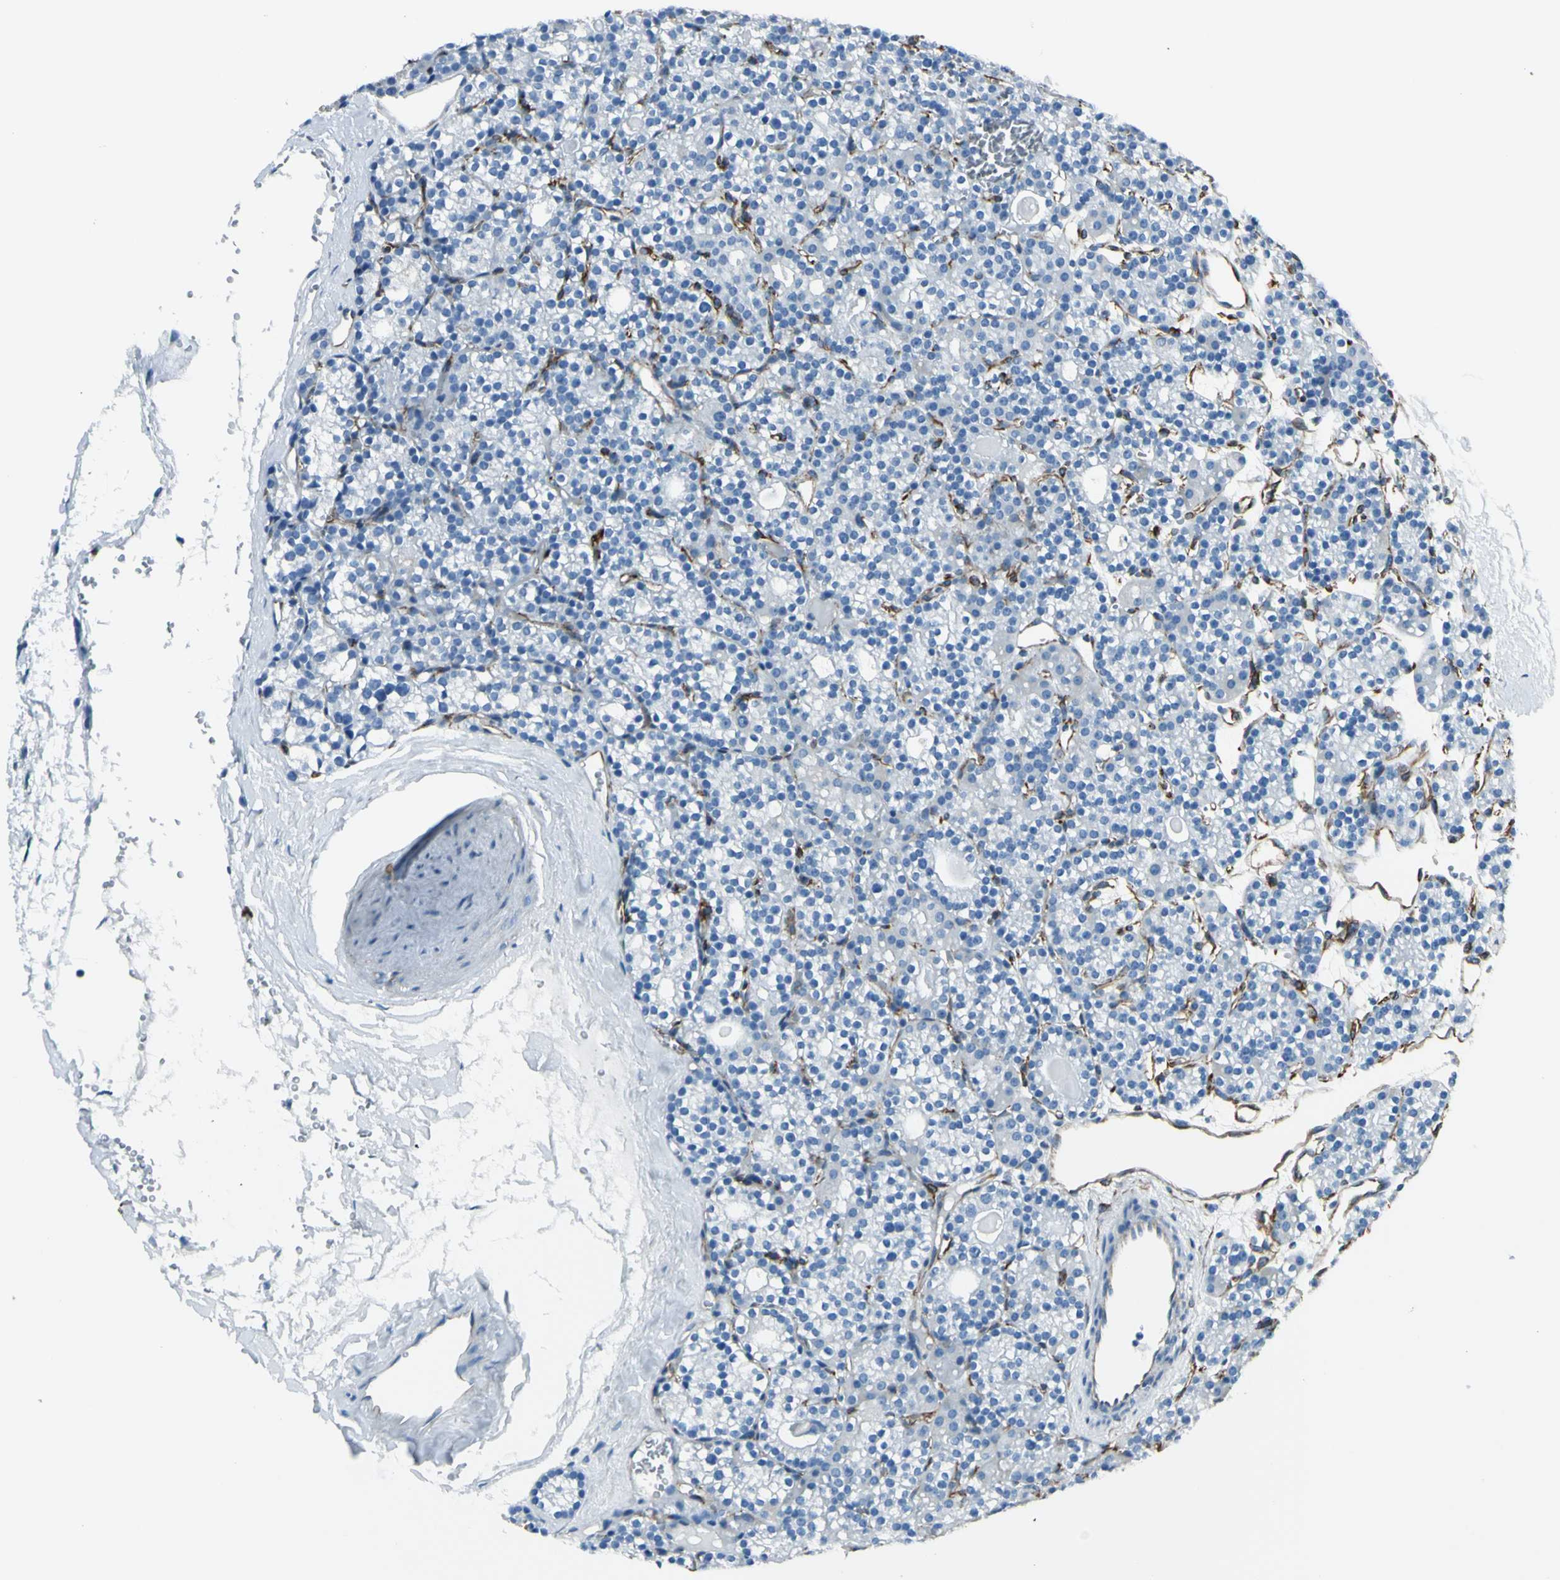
{"staining": {"intensity": "negative", "quantity": "none", "location": "none"}, "tissue": "parathyroid gland", "cell_type": "Glandular cells", "image_type": "normal", "snomed": [{"axis": "morphology", "description": "Normal tissue, NOS"}, {"axis": "topography", "description": "Parathyroid gland"}], "caption": "Parathyroid gland stained for a protein using immunohistochemistry (IHC) shows no expression glandular cells.", "gene": "PTH2R", "patient": {"sex": "female", "age": 64}}